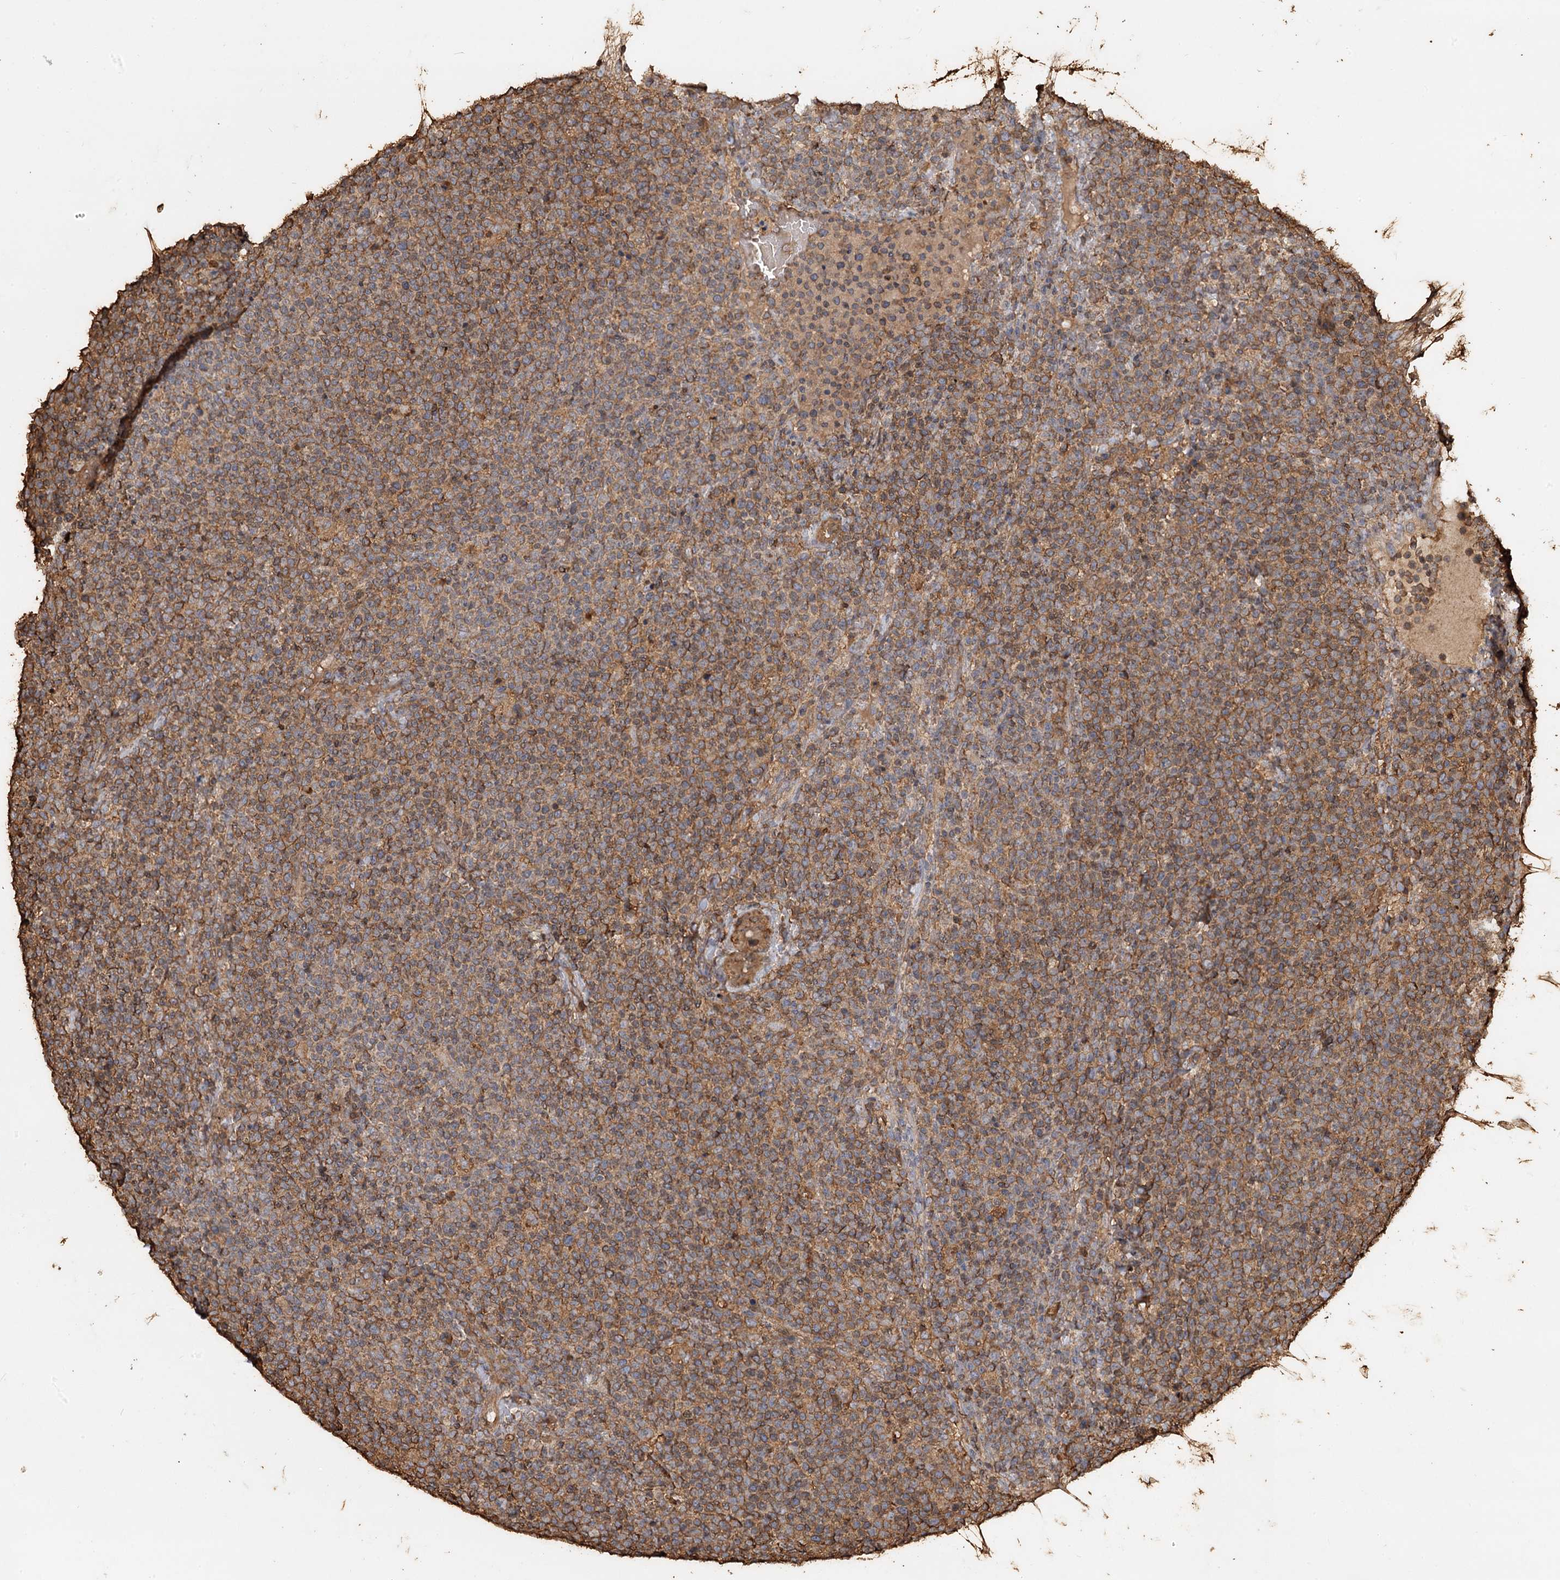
{"staining": {"intensity": "moderate", "quantity": ">75%", "location": "cytoplasmic/membranous"}, "tissue": "lymphoma", "cell_type": "Tumor cells", "image_type": "cancer", "snomed": [{"axis": "morphology", "description": "Malignant lymphoma, non-Hodgkin's type, High grade"}, {"axis": "topography", "description": "Lymph node"}], "caption": "IHC image of neoplastic tissue: human lymphoma stained using immunohistochemistry demonstrates medium levels of moderate protein expression localized specifically in the cytoplasmic/membranous of tumor cells, appearing as a cytoplasmic/membranous brown color.", "gene": "PIK3C2A", "patient": {"sex": "male", "age": 61}}